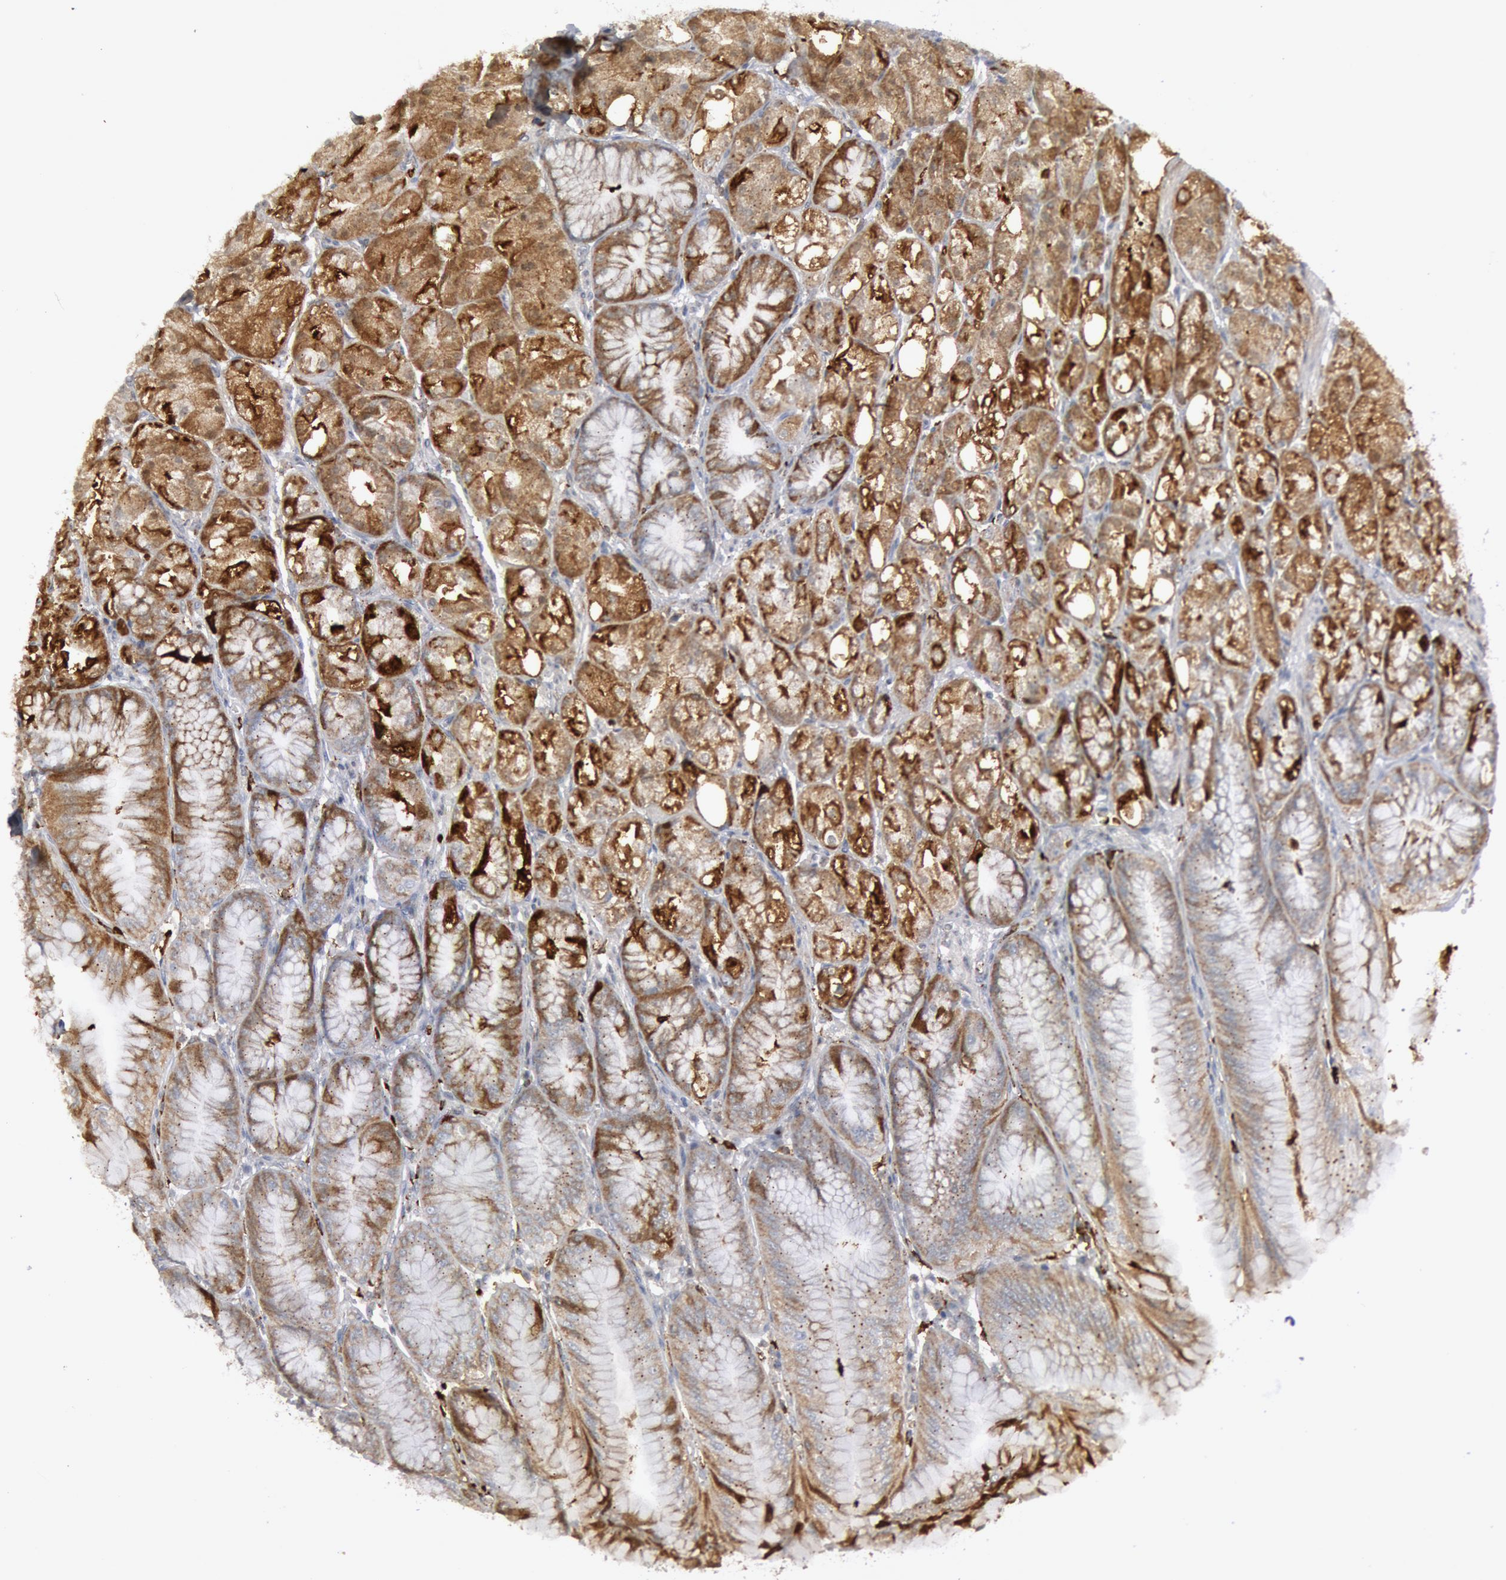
{"staining": {"intensity": "moderate", "quantity": ">75%", "location": "cytoplasmic/membranous"}, "tissue": "stomach", "cell_type": "Glandular cells", "image_type": "normal", "snomed": [{"axis": "morphology", "description": "Normal tissue, NOS"}, {"axis": "topography", "description": "Stomach, lower"}], "caption": "Immunohistochemical staining of unremarkable stomach shows moderate cytoplasmic/membranous protein positivity in approximately >75% of glandular cells. Immunohistochemistry (ihc) stains the protein of interest in brown and the nuclei are stained blue.", "gene": "C1QC", "patient": {"sex": "male", "age": 71}}